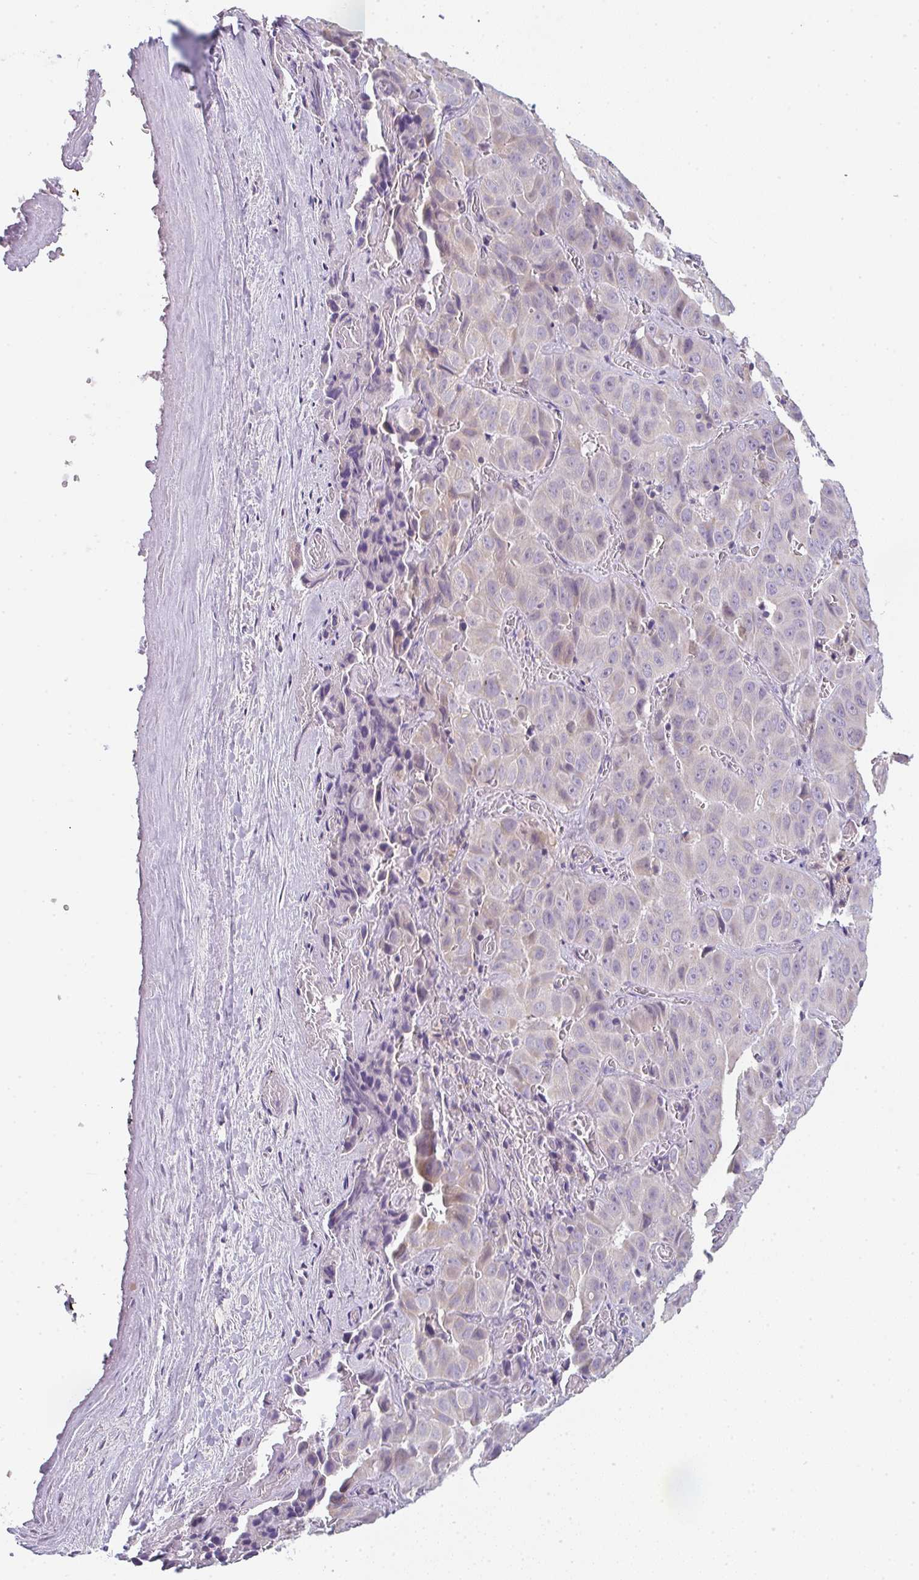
{"staining": {"intensity": "moderate", "quantity": "<25%", "location": "cytoplasmic/membranous"}, "tissue": "liver cancer", "cell_type": "Tumor cells", "image_type": "cancer", "snomed": [{"axis": "morphology", "description": "Cholangiocarcinoma"}, {"axis": "topography", "description": "Liver"}], "caption": "Immunohistochemical staining of human cholangiocarcinoma (liver) demonstrates low levels of moderate cytoplasmic/membranous protein positivity in about <25% of tumor cells.", "gene": "CACNA1S", "patient": {"sex": "female", "age": 52}}